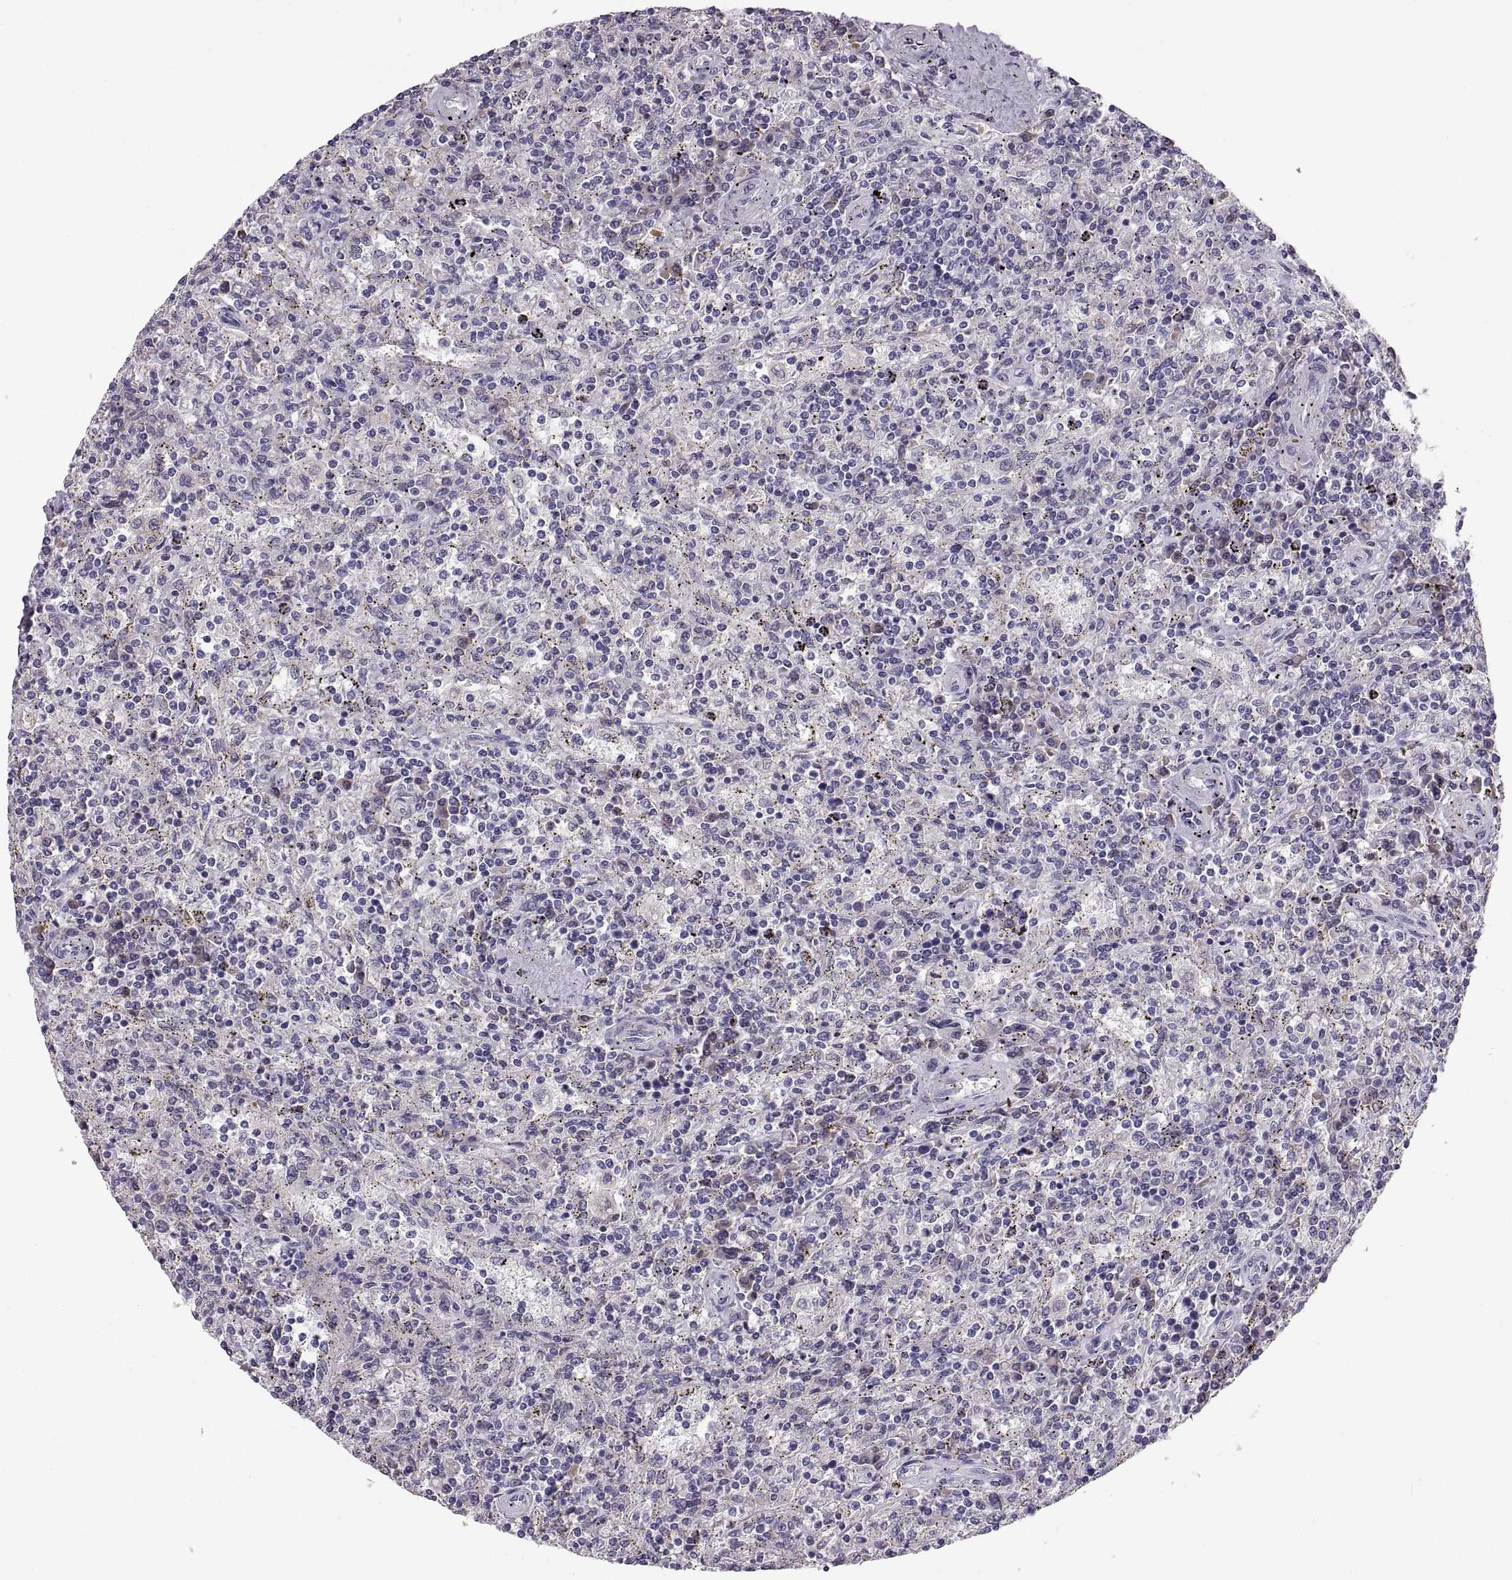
{"staining": {"intensity": "negative", "quantity": "none", "location": "none"}, "tissue": "lymphoma", "cell_type": "Tumor cells", "image_type": "cancer", "snomed": [{"axis": "morphology", "description": "Malignant lymphoma, non-Hodgkin's type, Low grade"}, {"axis": "topography", "description": "Spleen"}], "caption": "A micrograph of lymphoma stained for a protein displays no brown staining in tumor cells. The staining is performed using DAB brown chromogen with nuclei counter-stained in using hematoxylin.", "gene": "MAGEB18", "patient": {"sex": "male", "age": 62}}